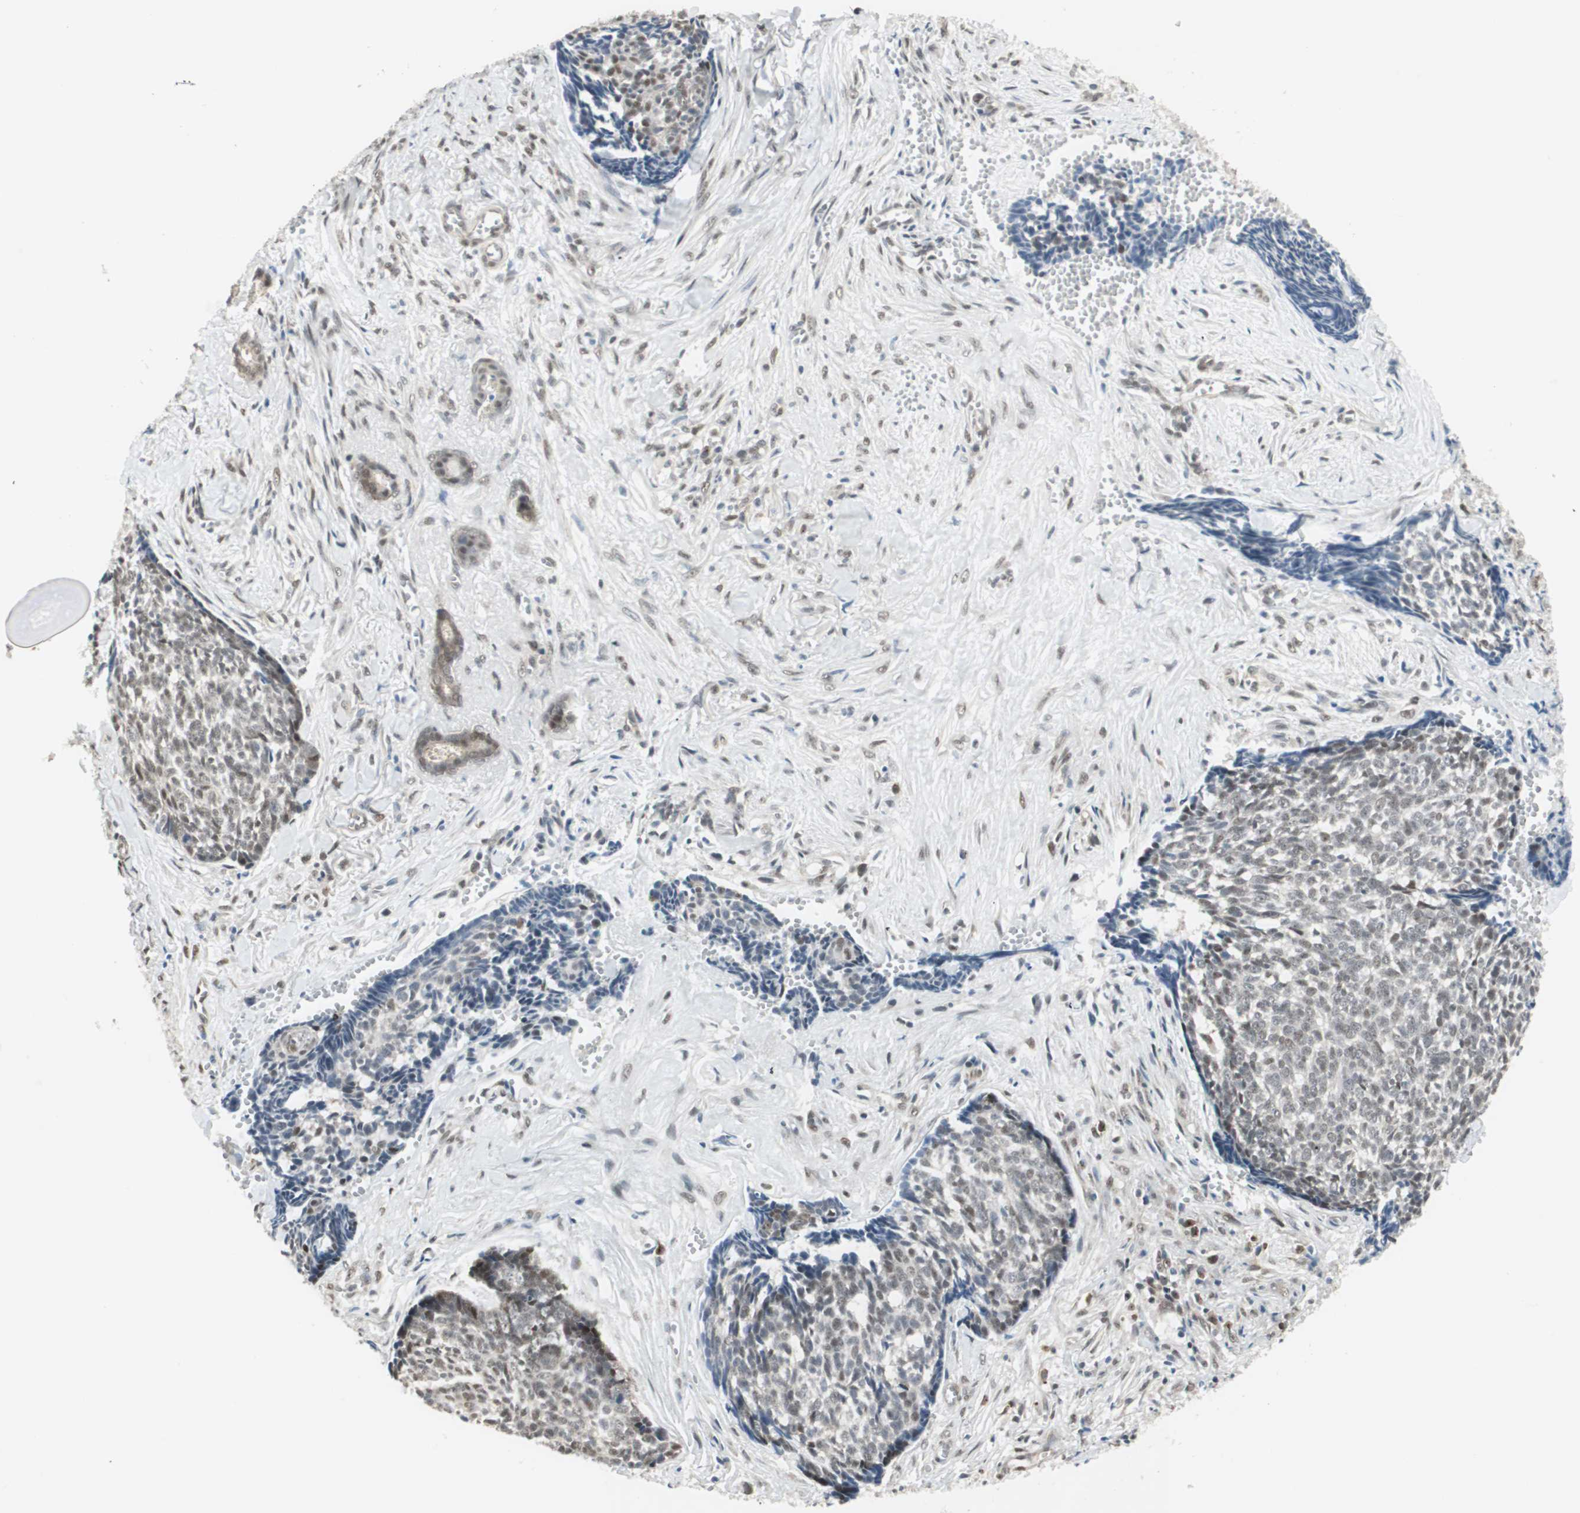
{"staining": {"intensity": "weak", "quantity": ">75%", "location": "nuclear"}, "tissue": "skin cancer", "cell_type": "Tumor cells", "image_type": "cancer", "snomed": [{"axis": "morphology", "description": "Basal cell carcinoma"}, {"axis": "topography", "description": "Skin"}], "caption": "Immunohistochemistry image of neoplastic tissue: human skin cancer stained using IHC reveals low levels of weak protein expression localized specifically in the nuclear of tumor cells, appearing as a nuclear brown color.", "gene": "ZBTB17", "patient": {"sex": "male", "age": 84}}